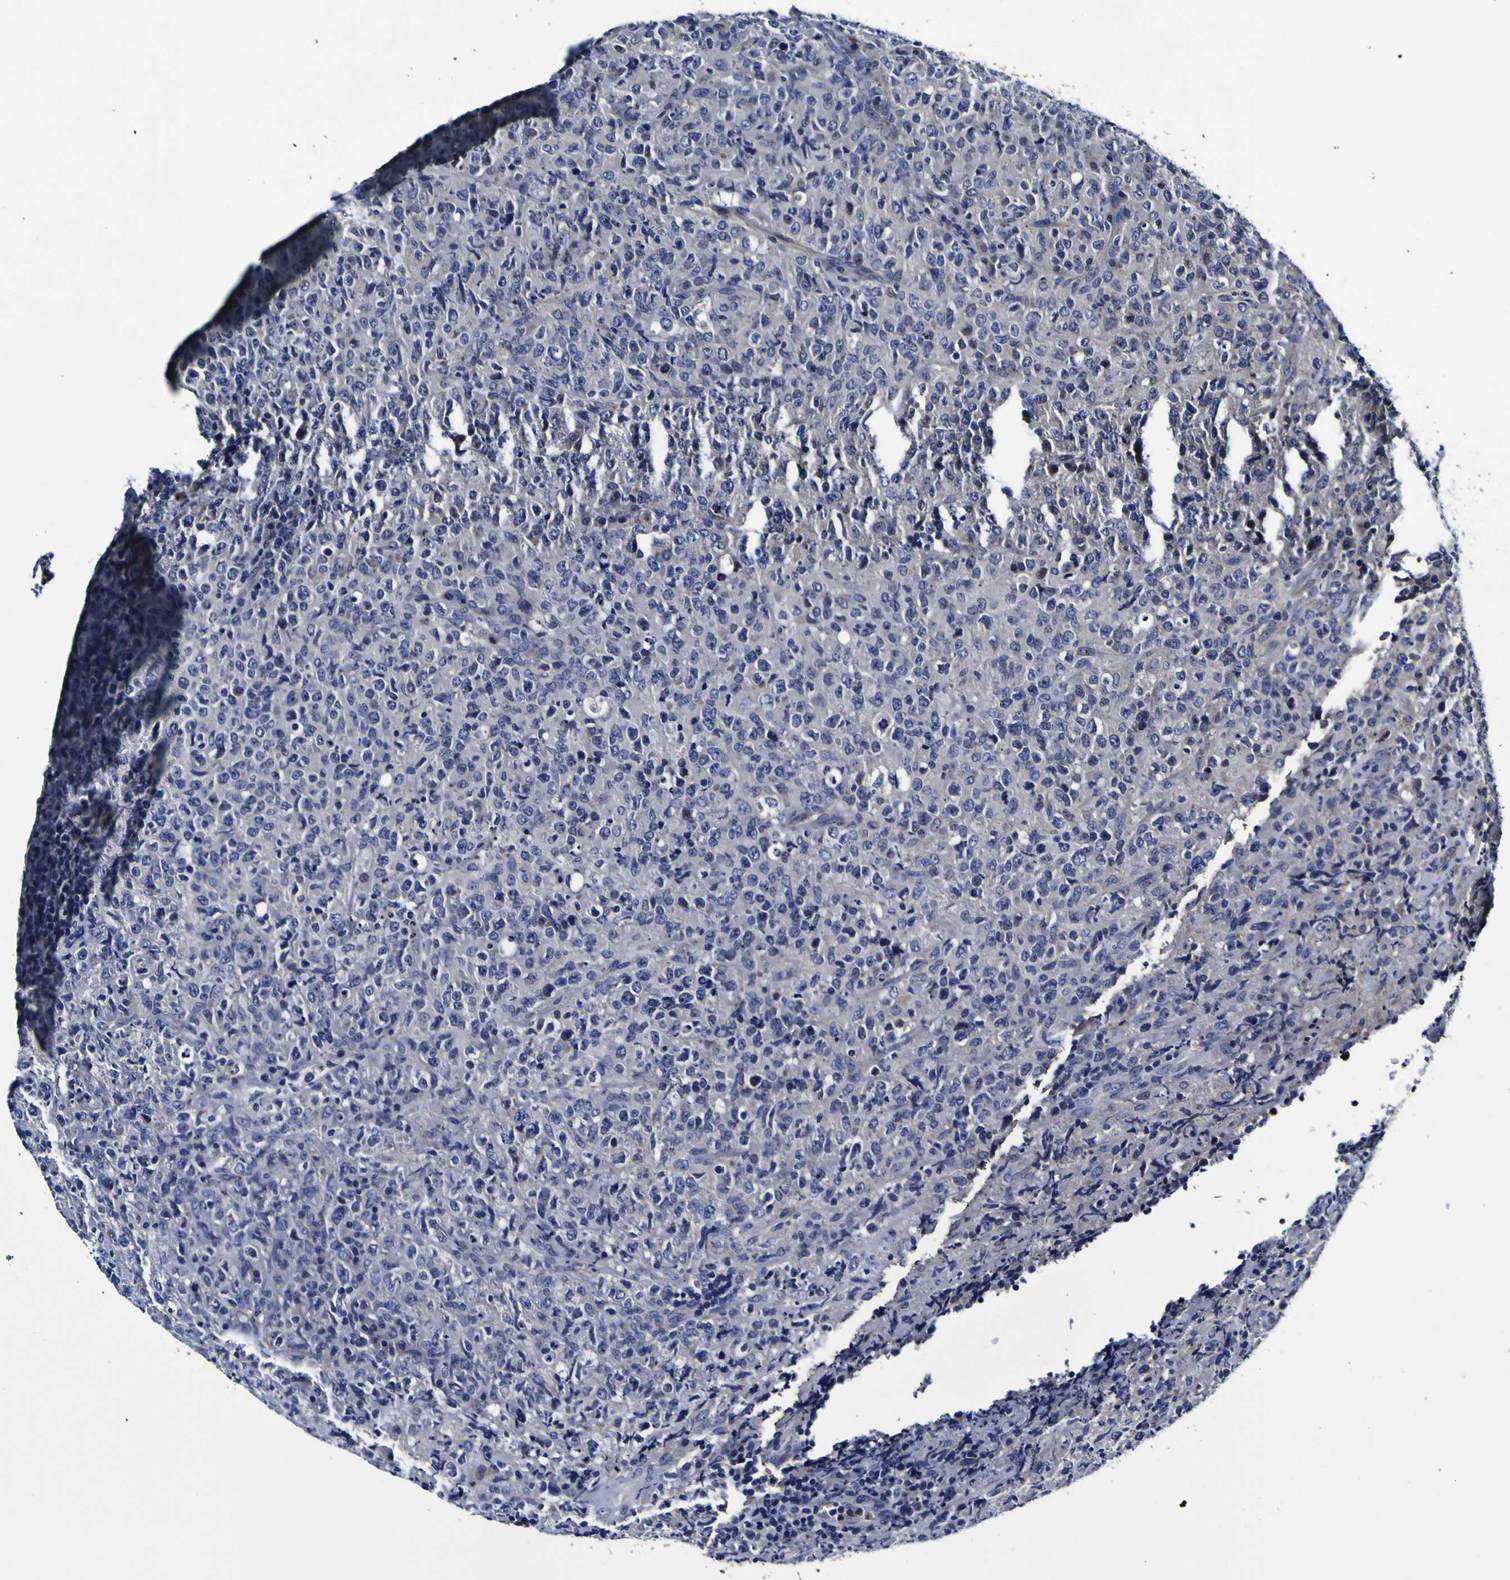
{"staining": {"intensity": "negative", "quantity": "none", "location": "none"}, "tissue": "lymphoma", "cell_type": "Tumor cells", "image_type": "cancer", "snomed": [{"axis": "morphology", "description": "Malignant lymphoma, non-Hodgkin's type, High grade"}, {"axis": "topography", "description": "Tonsil"}], "caption": "This is an IHC image of human lymphoma. There is no staining in tumor cells.", "gene": "PANK4", "patient": {"sex": "female", "age": 36}}